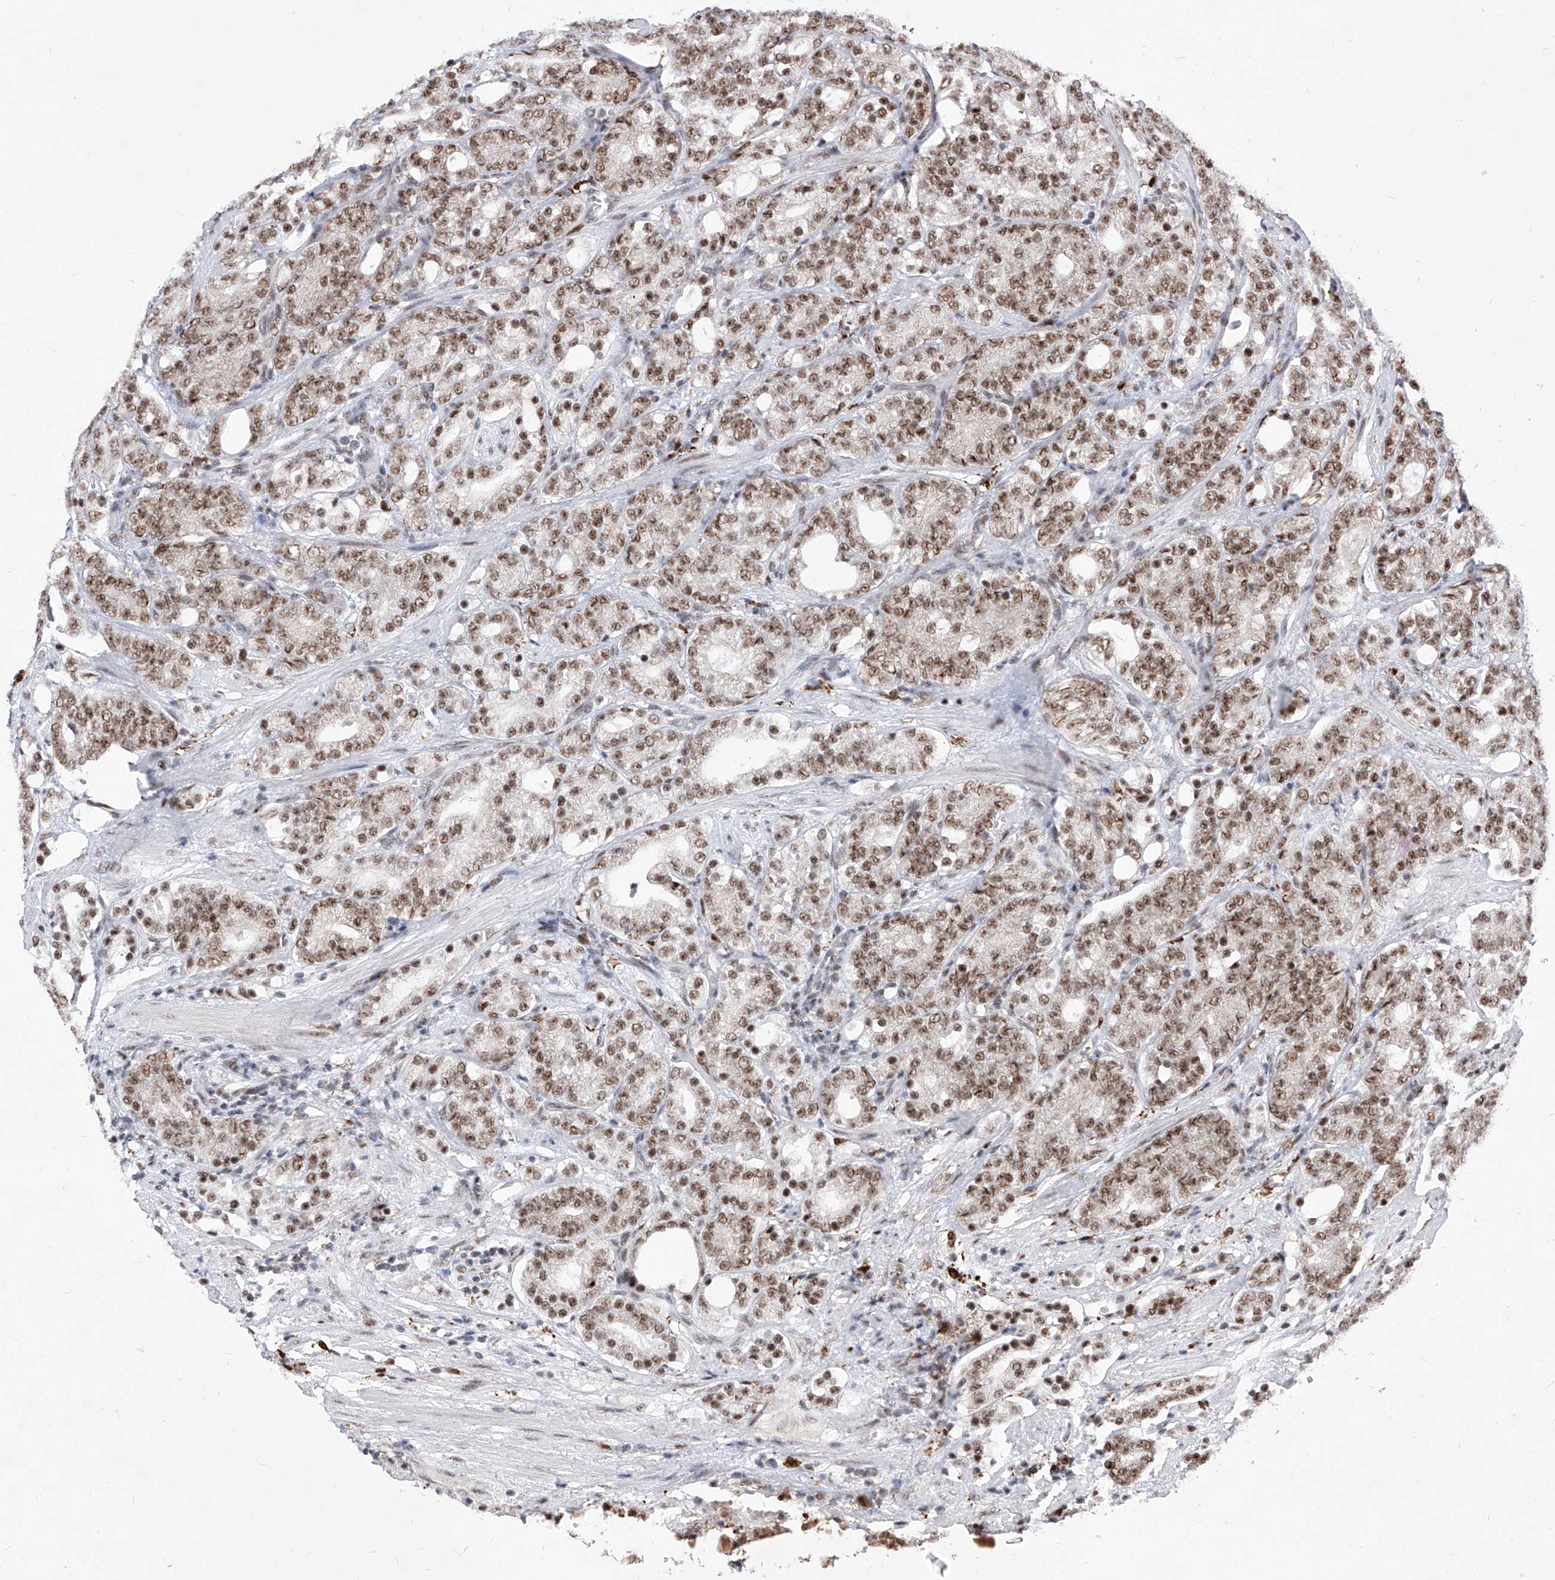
{"staining": {"intensity": "moderate", "quantity": ">75%", "location": "nuclear"}, "tissue": "prostate cancer", "cell_type": "Tumor cells", "image_type": "cancer", "snomed": [{"axis": "morphology", "description": "Adenocarcinoma, High grade"}, {"axis": "topography", "description": "Prostate"}], "caption": "High-magnification brightfield microscopy of prostate cancer (adenocarcinoma (high-grade)) stained with DAB (3,3'-diaminobenzidine) (brown) and counterstained with hematoxylin (blue). tumor cells exhibit moderate nuclear positivity is seen in approximately>75% of cells.", "gene": "PHF5A", "patient": {"sex": "male", "age": 57}}